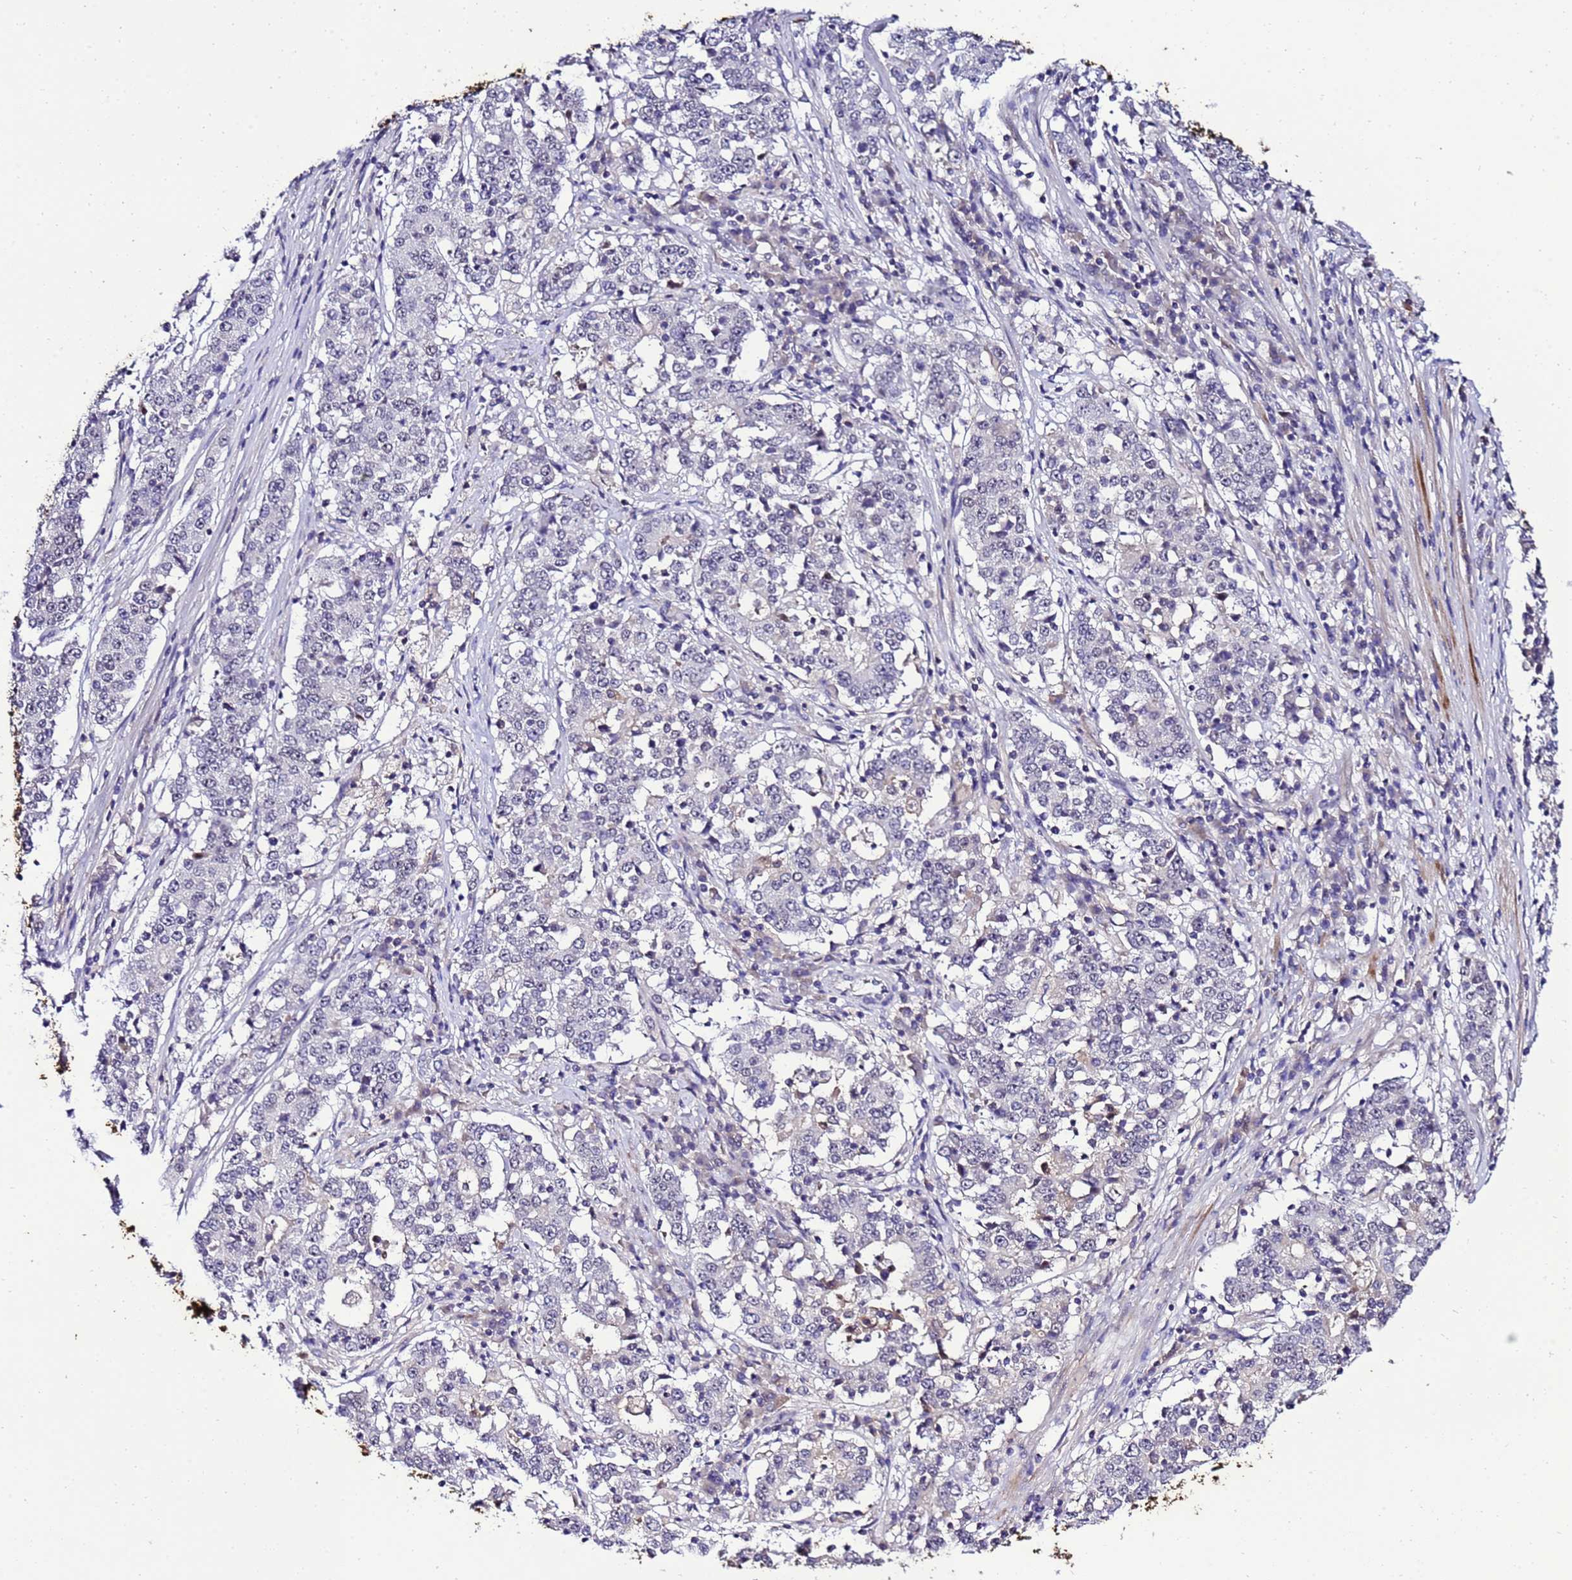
{"staining": {"intensity": "negative", "quantity": "none", "location": "none"}, "tissue": "stomach cancer", "cell_type": "Tumor cells", "image_type": "cancer", "snomed": [{"axis": "morphology", "description": "Adenocarcinoma, NOS"}, {"axis": "topography", "description": "Stomach"}], "caption": "Histopathology image shows no protein expression in tumor cells of stomach adenocarcinoma tissue. Nuclei are stained in blue.", "gene": "C19orf47", "patient": {"sex": "male", "age": 59}}